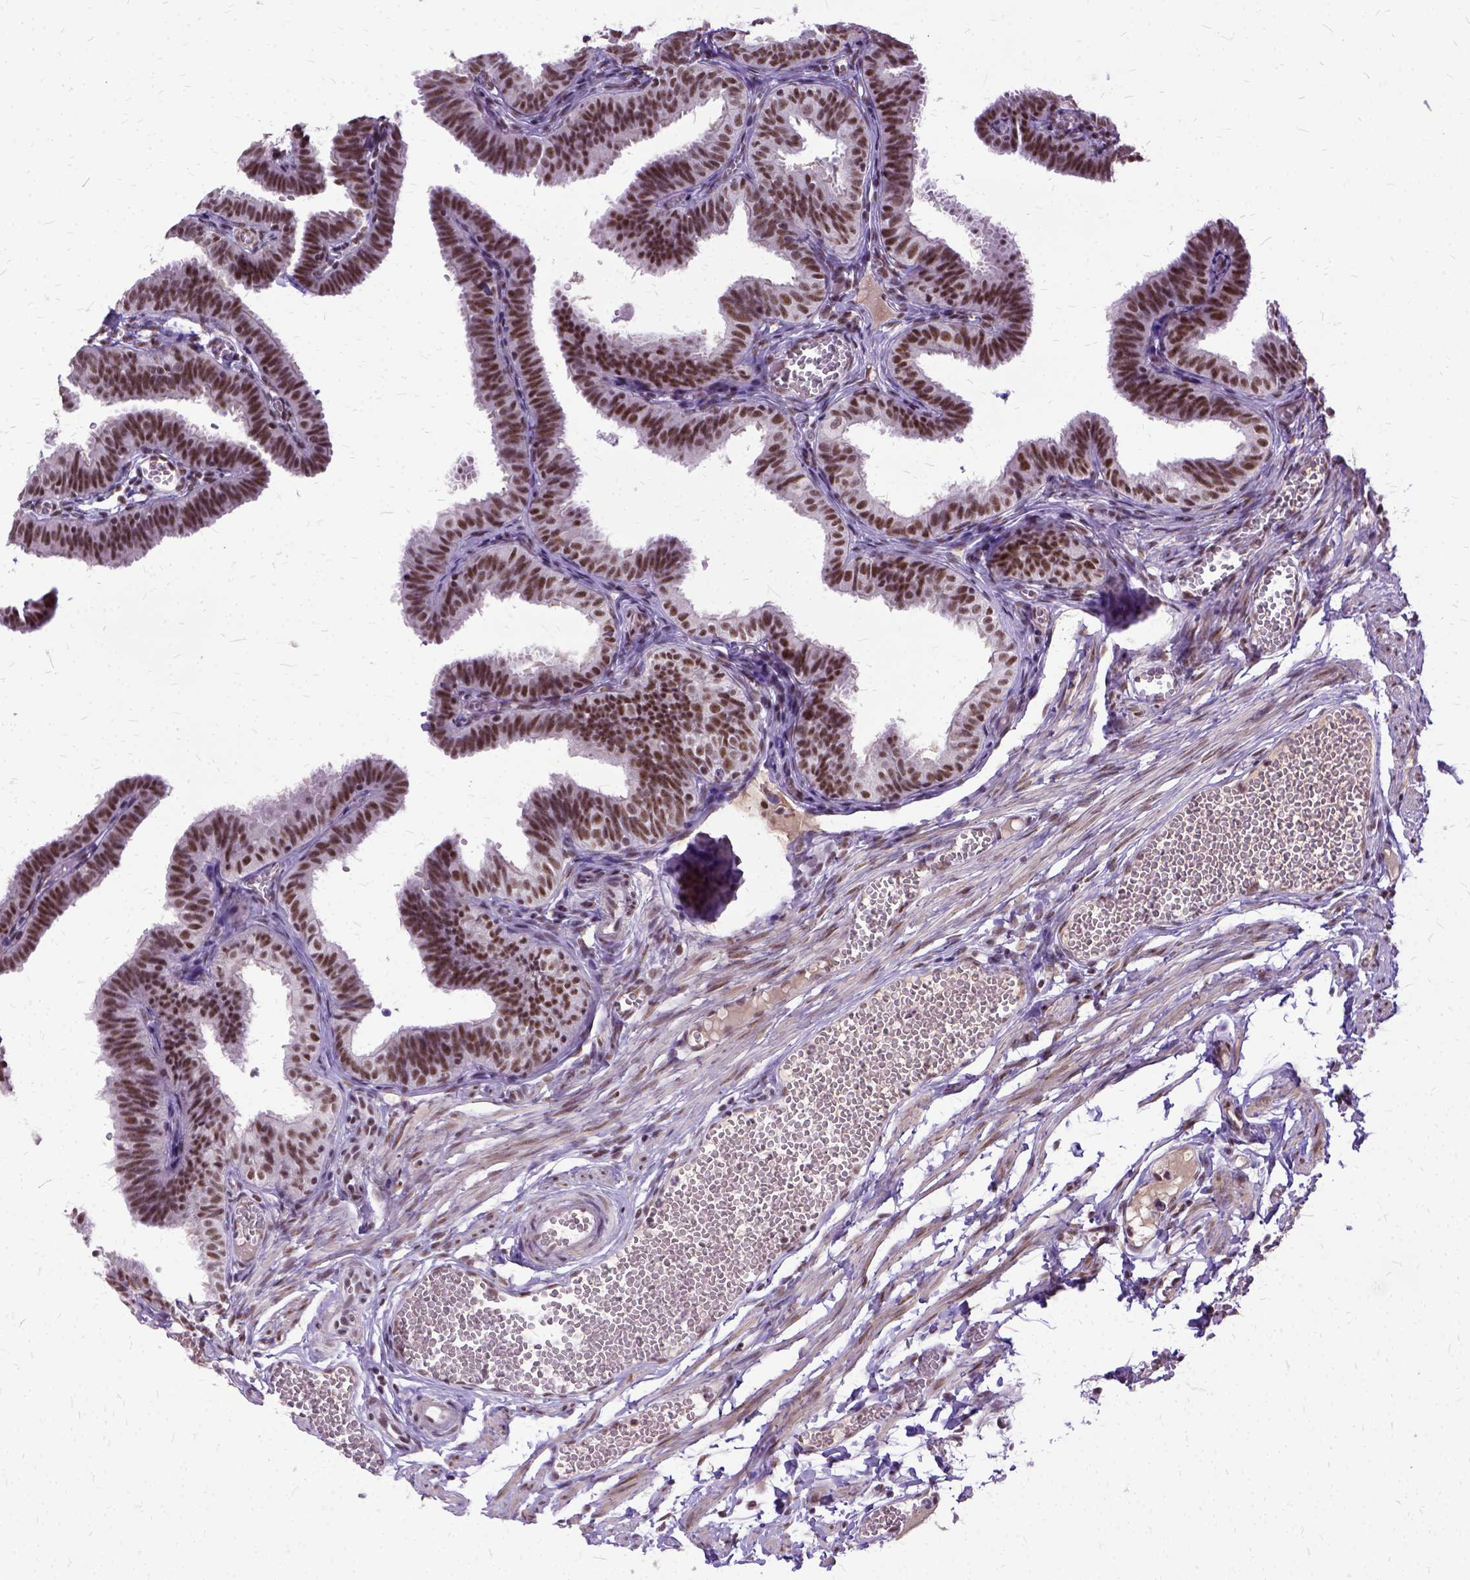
{"staining": {"intensity": "moderate", "quantity": ">75%", "location": "nuclear"}, "tissue": "fallopian tube", "cell_type": "Glandular cells", "image_type": "normal", "snomed": [{"axis": "morphology", "description": "Normal tissue, NOS"}, {"axis": "topography", "description": "Fallopian tube"}], "caption": "Moderate nuclear protein expression is identified in about >75% of glandular cells in fallopian tube. Immunohistochemistry stains the protein in brown and the nuclei are stained blue.", "gene": "SETD1A", "patient": {"sex": "female", "age": 25}}